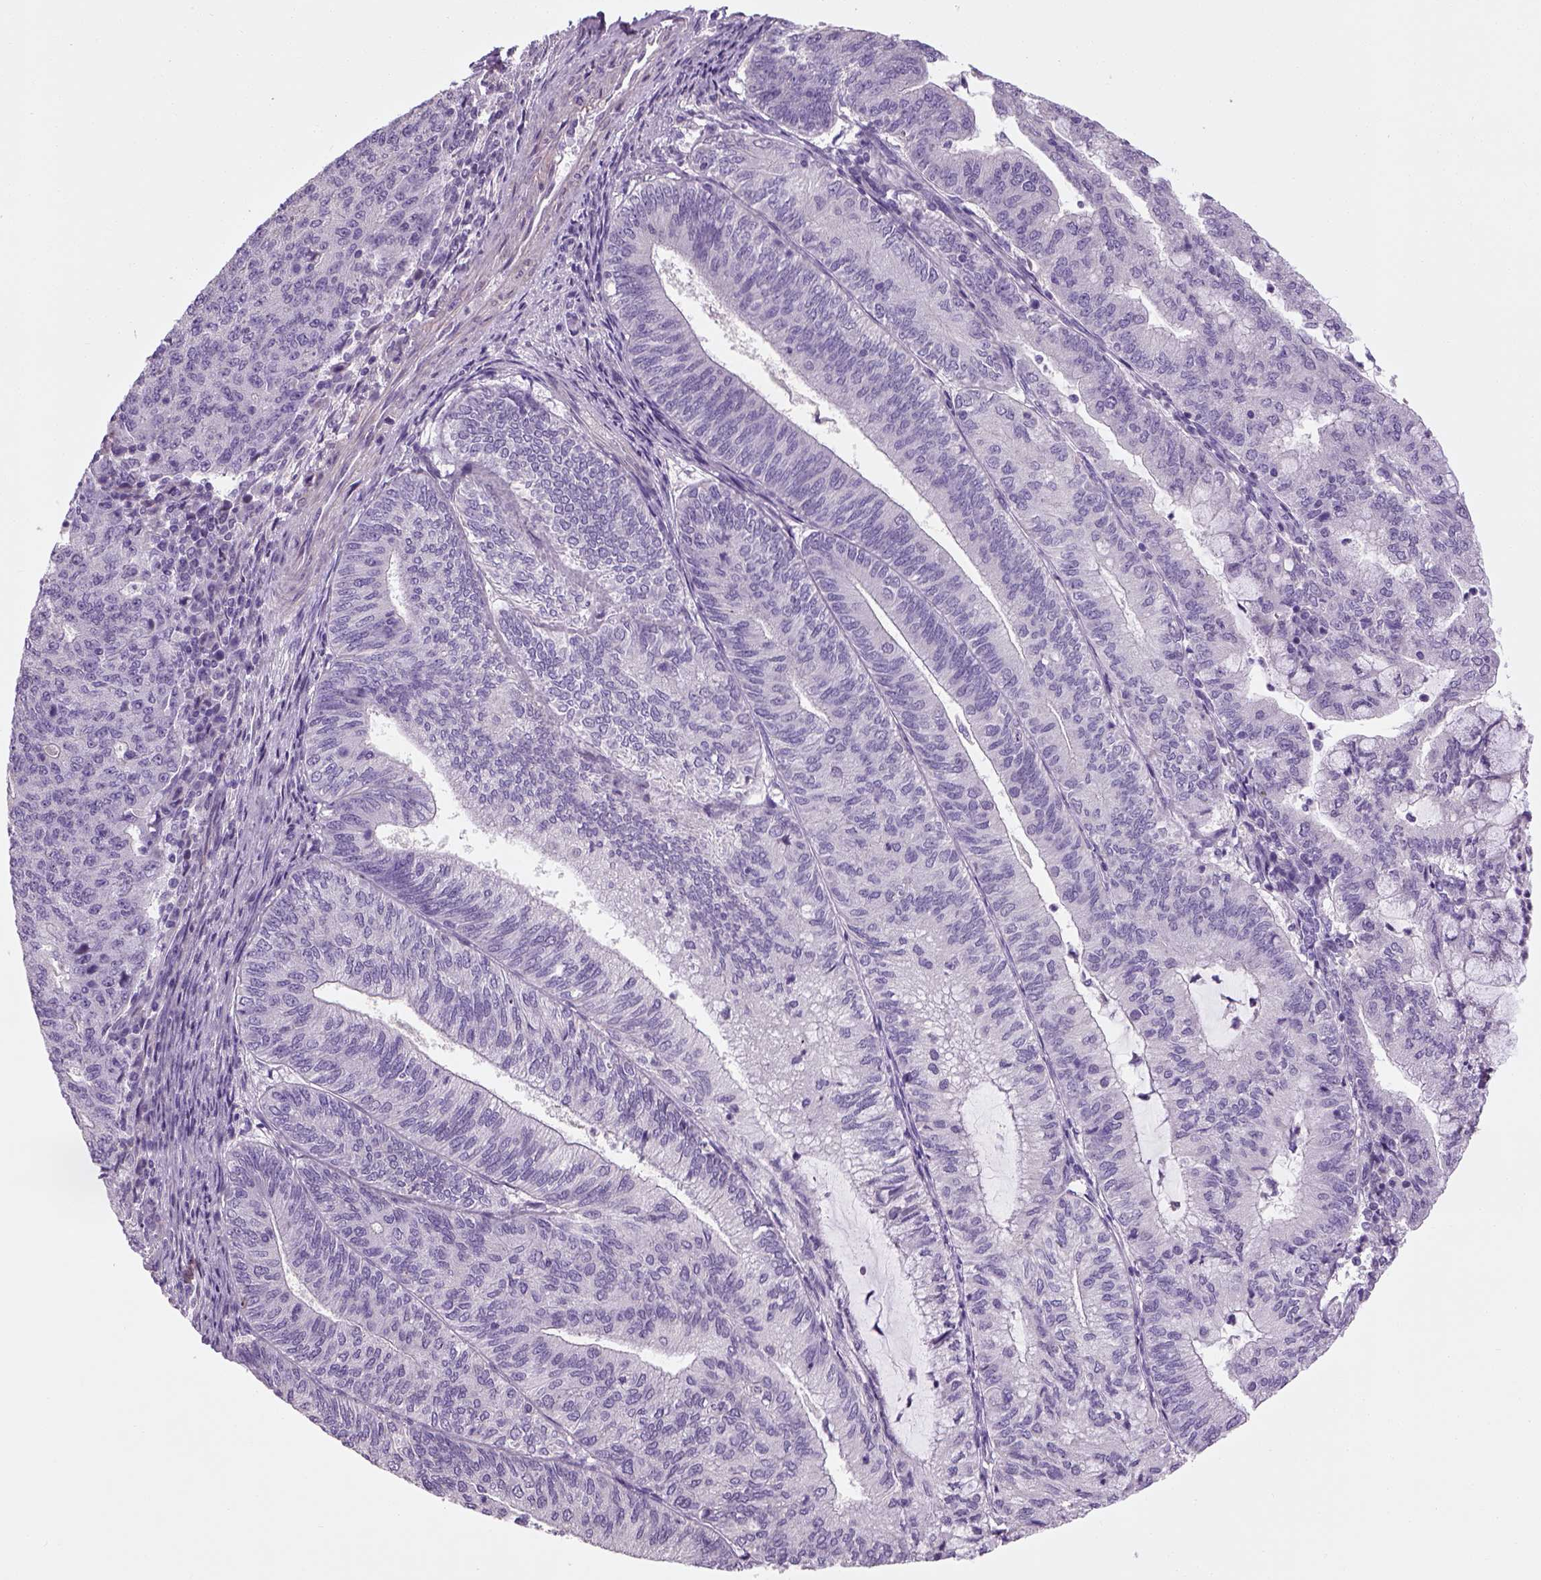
{"staining": {"intensity": "negative", "quantity": "none", "location": "none"}, "tissue": "endometrial cancer", "cell_type": "Tumor cells", "image_type": "cancer", "snomed": [{"axis": "morphology", "description": "Adenocarcinoma, NOS"}, {"axis": "topography", "description": "Endometrium"}], "caption": "The photomicrograph displays no staining of tumor cells in endometrial cancer (adenocarcinoma).", "gene": "ELOVL3", "patient": {"sex": "female", "age": 82}}